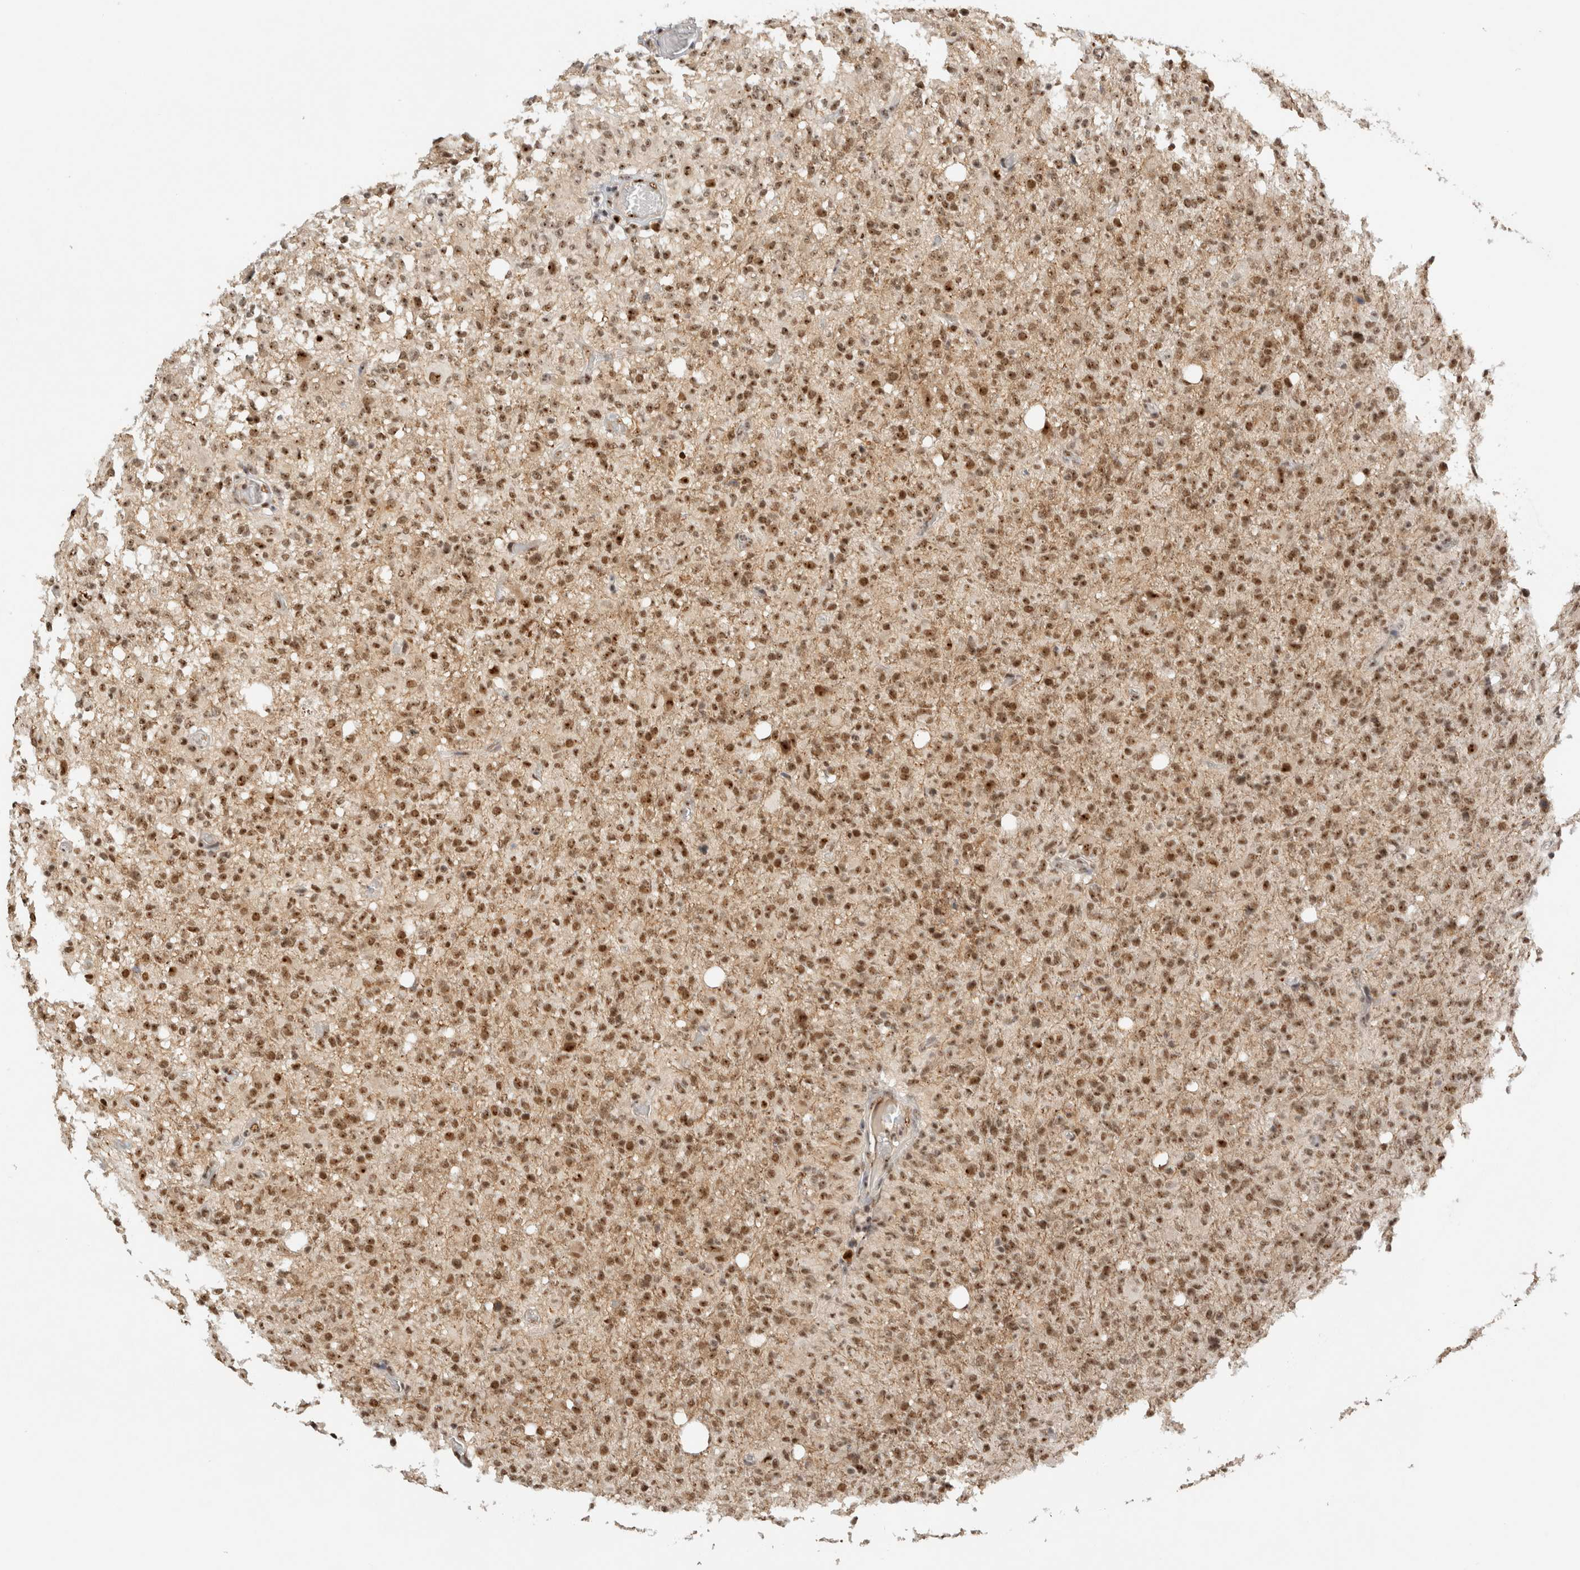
{"staining": {"intensity": "moderate", "quantity": ">75%", "location": "nuclear"}, "tissue": "glioma", "cell_type": "Tumor cells", "image_type": "cancer", "snomed": [{"axis": "morphology", "description": "Glioma, malignant, High grade"}, {"axis": "topography", "description": "Brain"}], "caption": "IHC histopathology image of human malignant glioma (high-grade) stained for a protein (brown), which shows medium levels of moderate nuclear staining in approximately >75% of tumor cells.", "gene": "EBNA1BP2", "patient": {"sex": "female", "age": 57}}